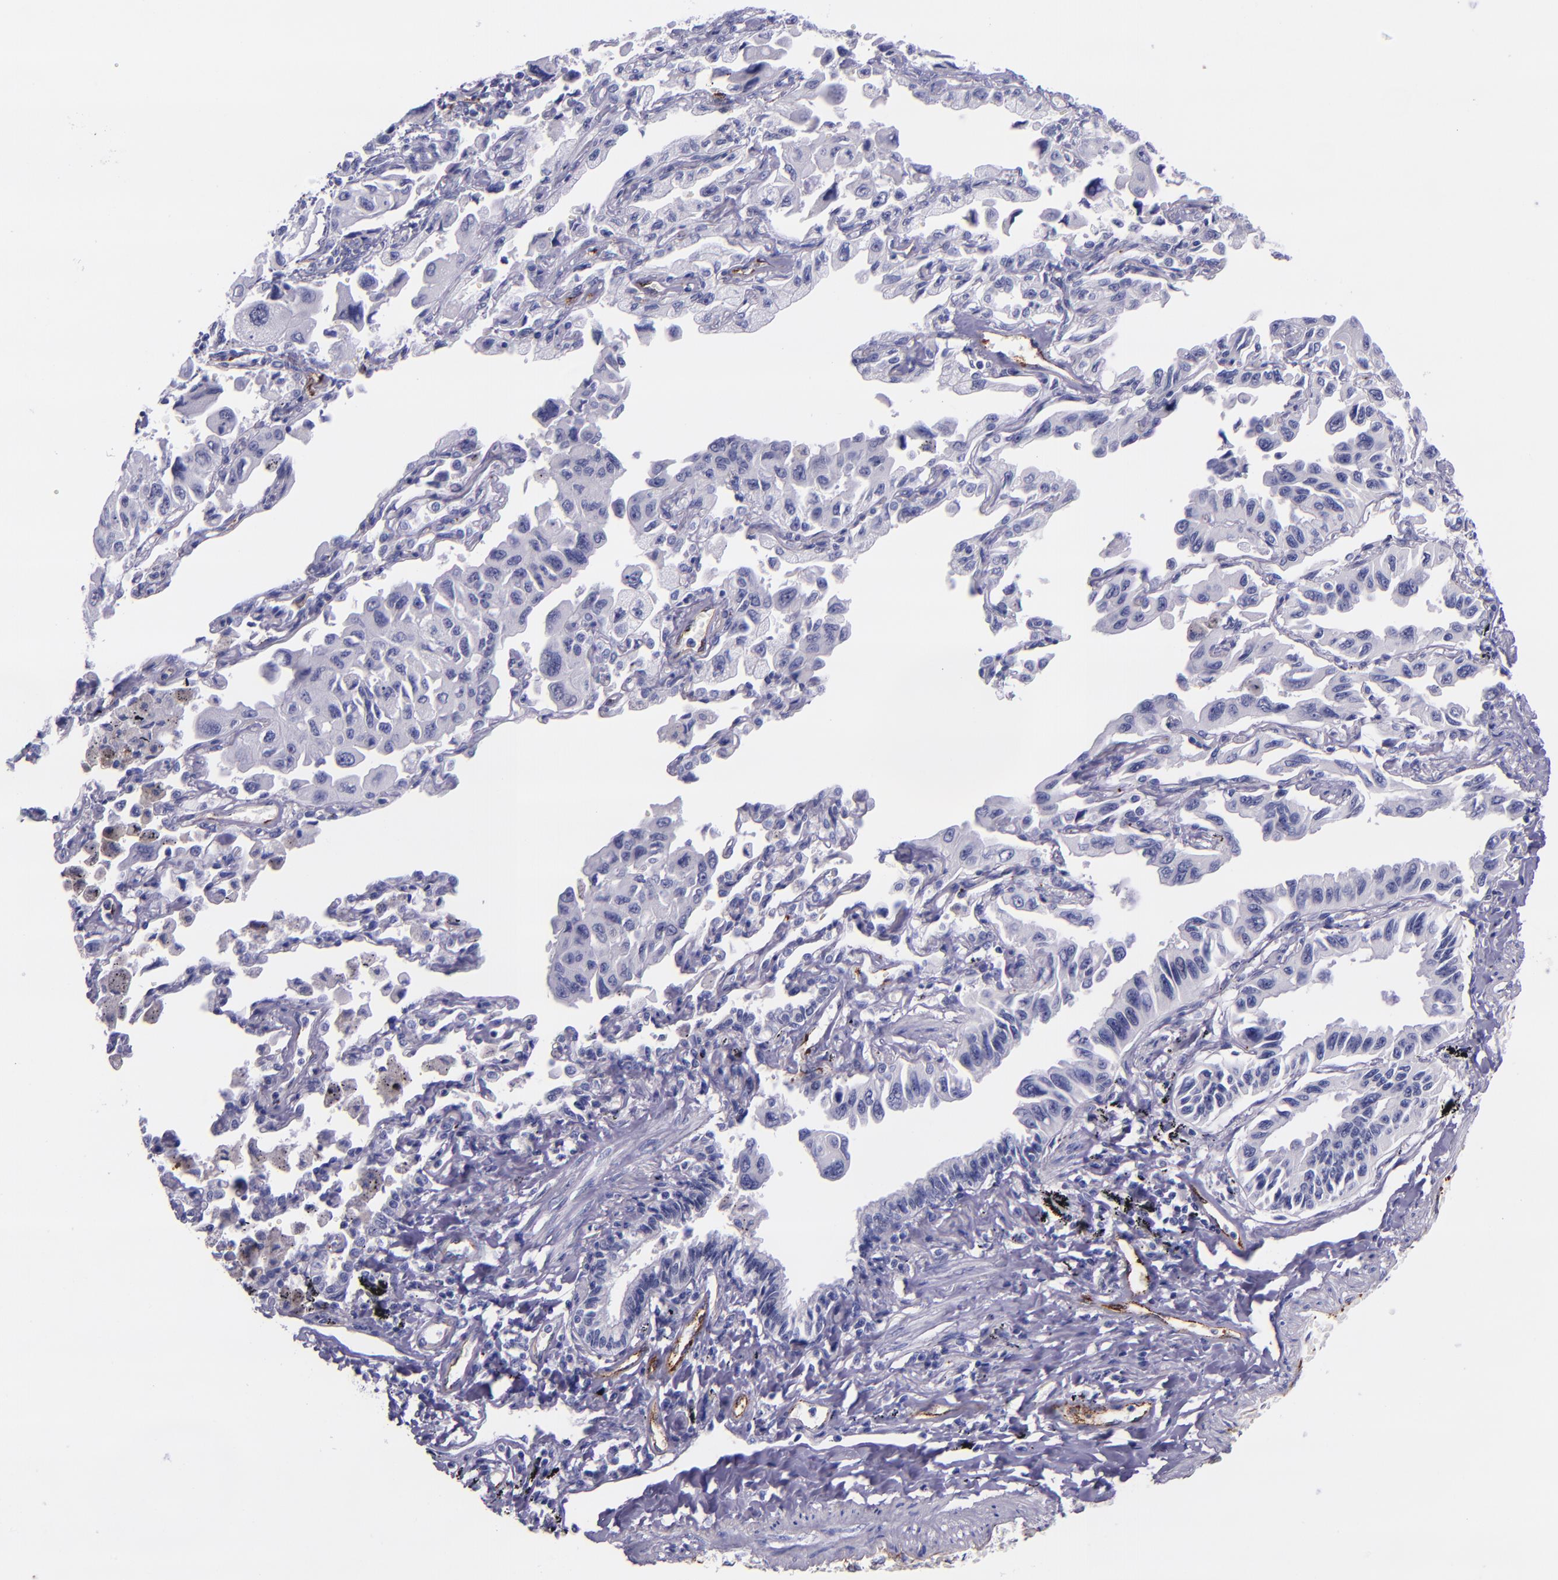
{"staining": {"intensity": "negative", "quantity": "none", "location": "none"}, "tissue": "lung cancer", "cell_type": "Tumor cells", "image_type": "cancer", "snomed": [{"axis": "morphology", "description": "Adenocarcinoma, NOS"}, {"axis": "topography", "description": "Lung"}], "caption": "There is no significant positivity in tumor cells of adenocarcinoma (lung).", "gene": "SELE", "patient": {"sex": "male", "age": 64}}